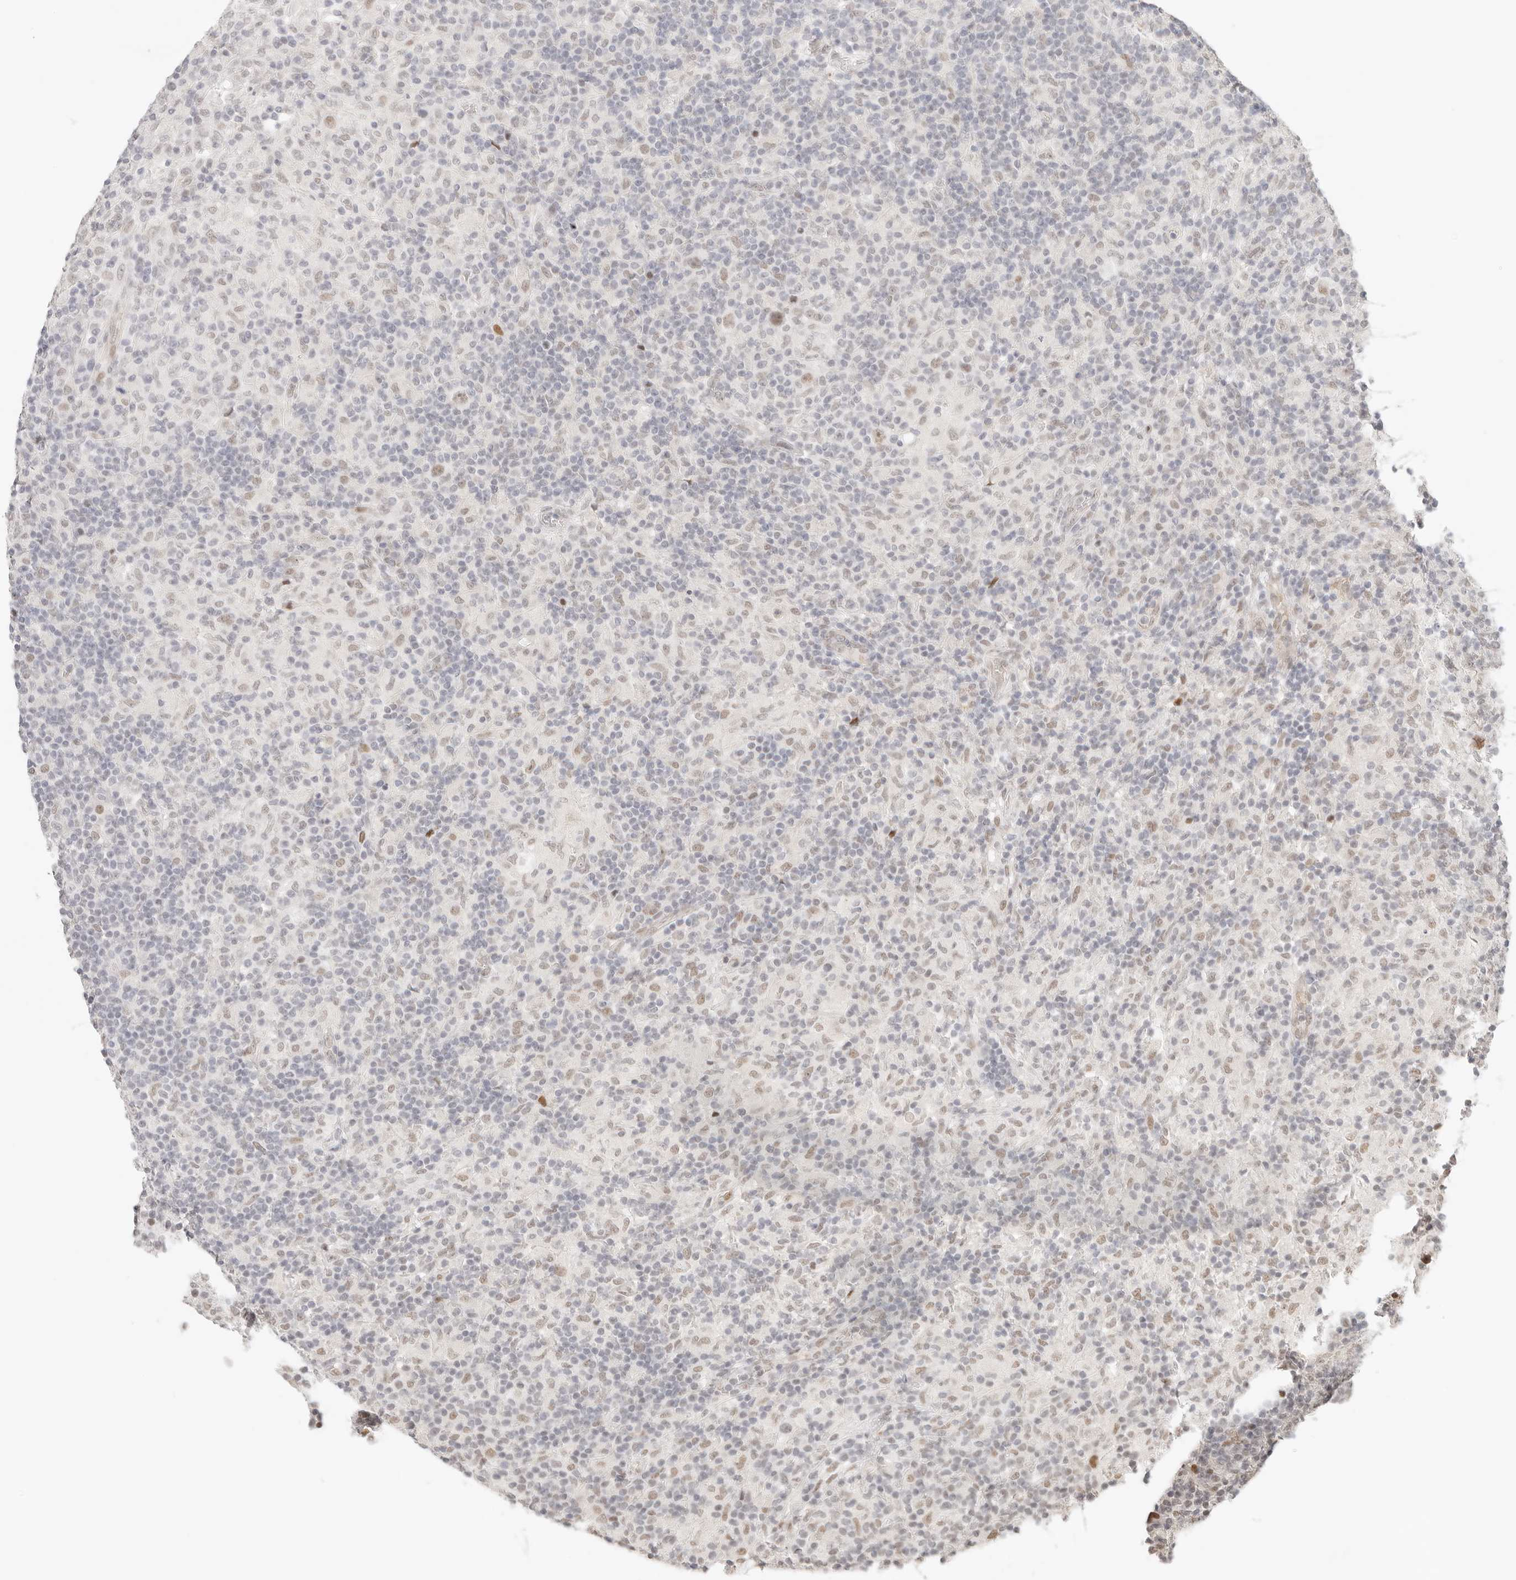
{"staining": {"intensity": "weak", "quantity": ">75%", "location": "nuclear"}, "tissue": "lymphoma", "cell_type": "Tumor cells", "image_type": "cancer", "snomed": [{"axis": "morphology", "description": "Hodgkin's disease, NOS"}, {"axis": "topography", "description": "Lymph node"}], "caption": "Human lymphoma stained for a protein (brown) shows weak nuclear positive expression in approximately >75% of tumor cells.", "gene": "HOXC5", "patient": {"sex": "male", "age": 70}}